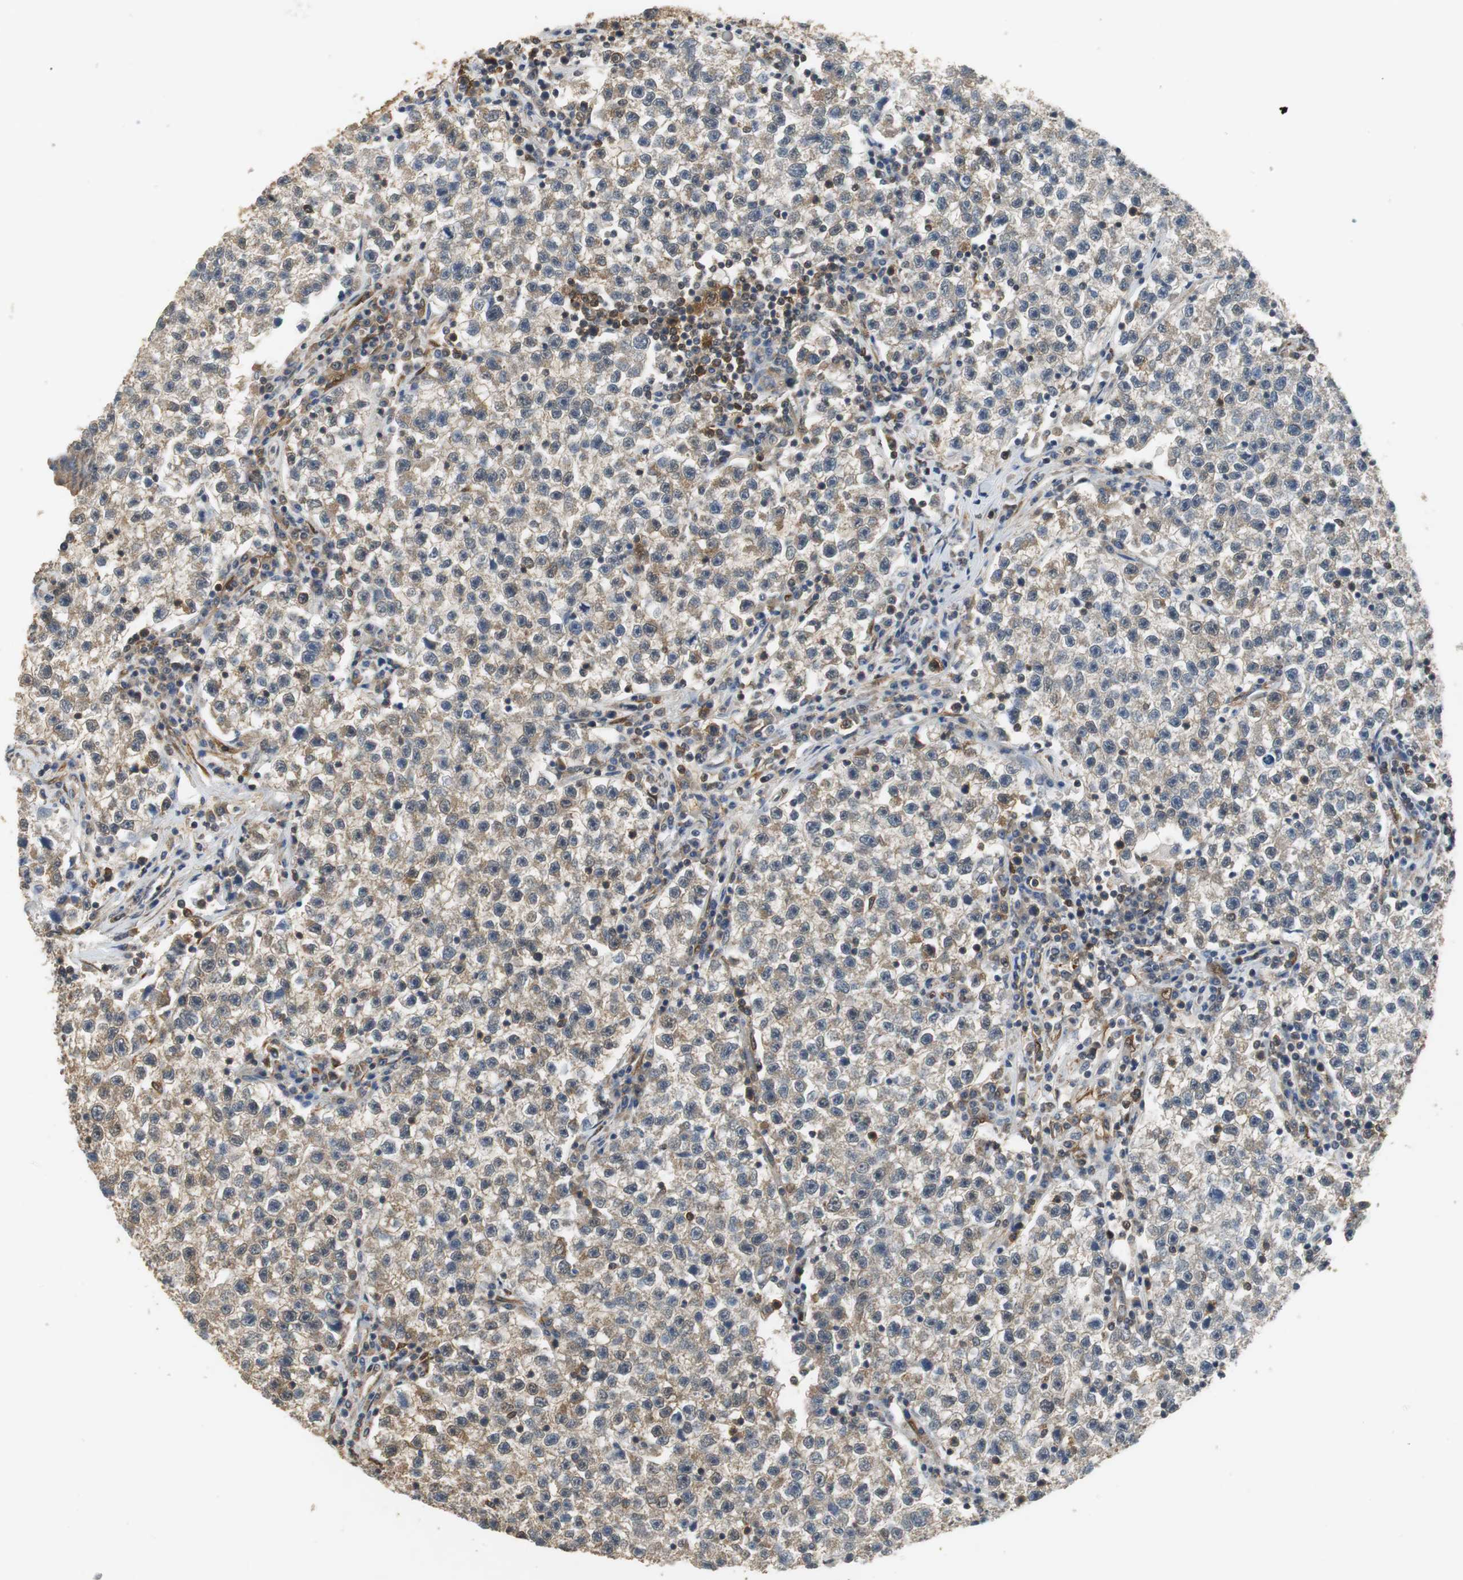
{"staining": {"intensity": "moderate", "quantity": ">75%", "location": "cytoplasmic/membranous"}, "tissue": "testis cancer", "cell_type": "Tumor cells", "image_type": "cancer", "snomed": [{"axis": "morphology", "description": "Seminoma, NOS"}, {"axis": "topography", "description": "Testis"}], "caption": "This image shows testis cancer (seminoma) stained with immunohistochemistry to label a protein in brown. The cytoplasmic/membranous of tumor cells show moderate positivity for the protein. Nuclei are counter-stained blue.", "gene": "UBQLN2", "patient": {"sex": "male", "age": 22}}